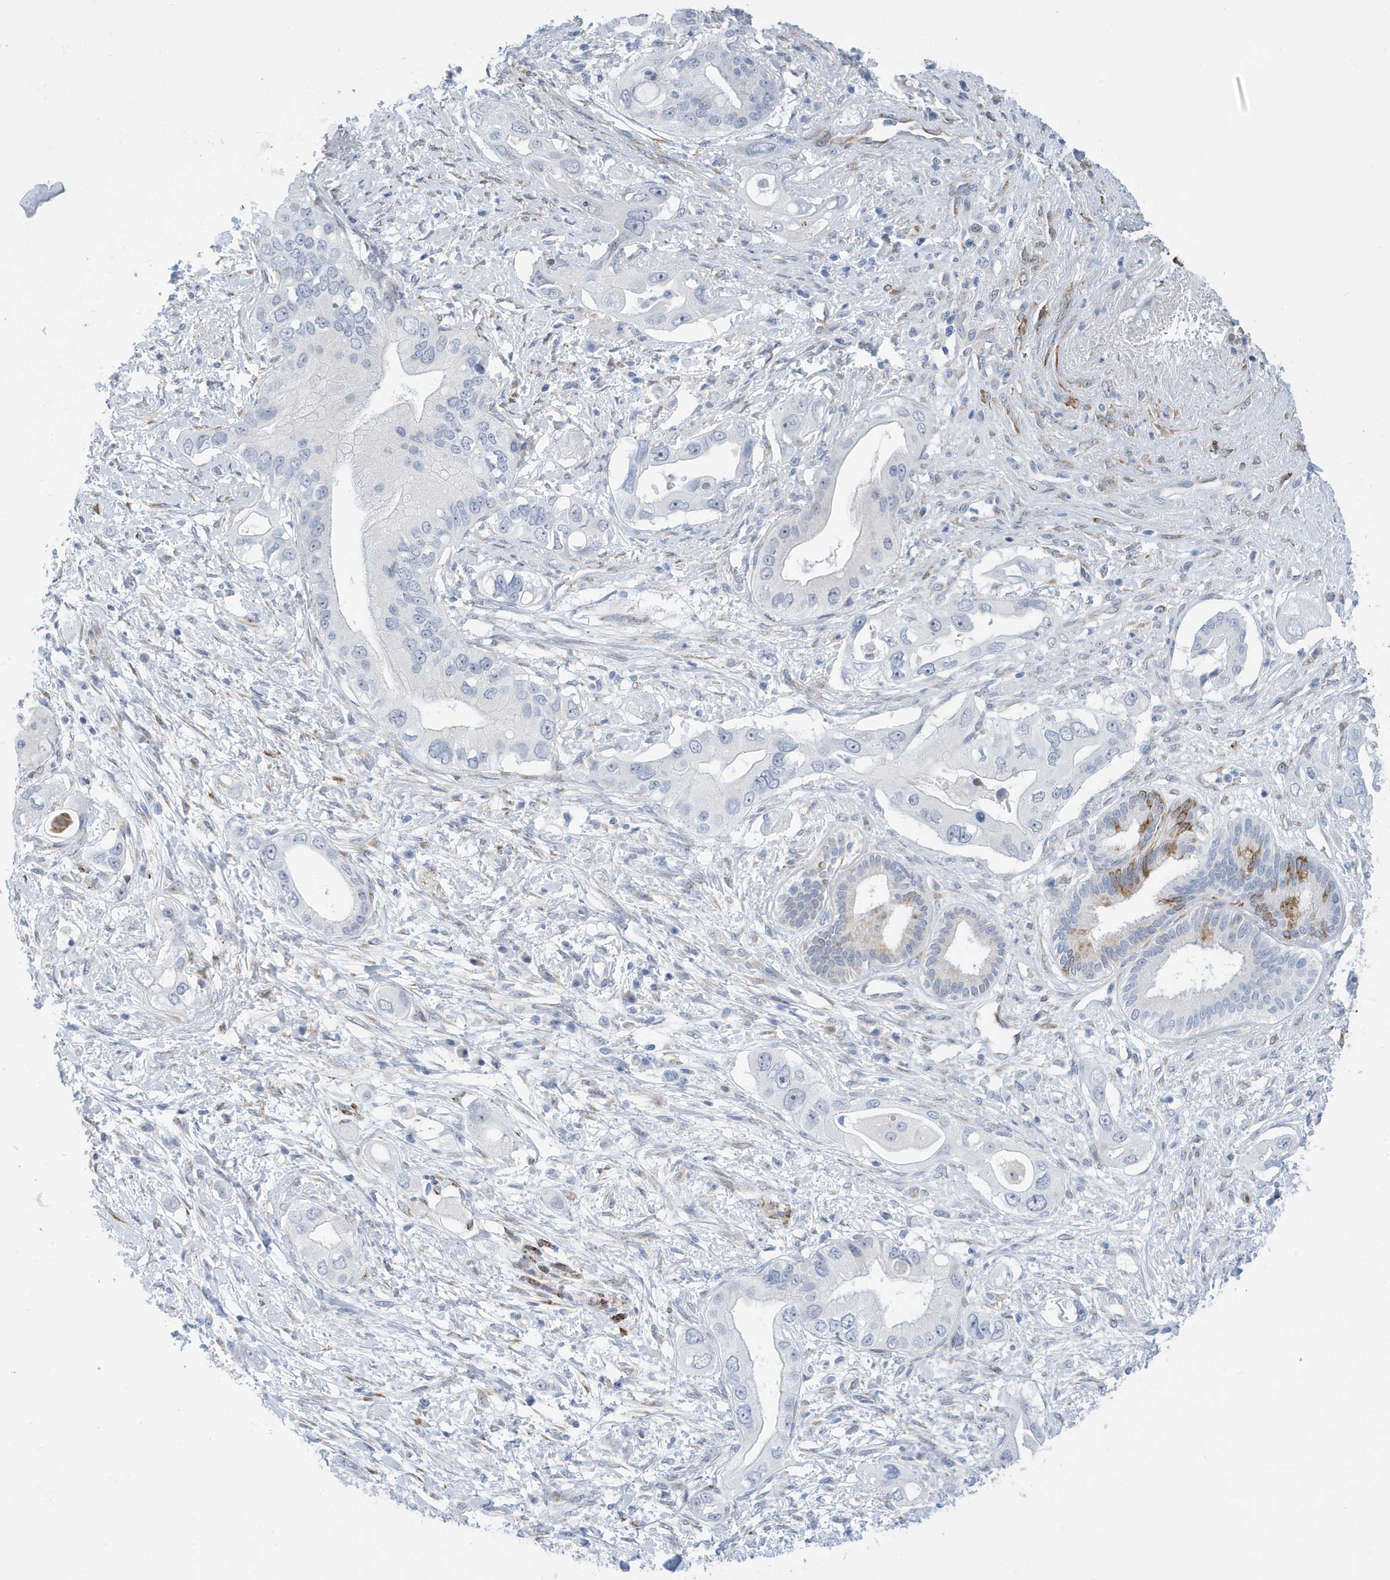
{"staining": {"intensity": "negative", "quantity": "none", "location": "none"}, "tissue": "pancreatic cancer", "cell_type": "Tumor cells", "image_type": "cancer", "snomed": [{"axis": "morphology", "description": "Inflammation, NOS"}, {"axis": "morphology", "description": "Adenocarcinoma, NOS"}, {"axis": "topography", "description": "Pancreas"}], "caption": "This is an immunohistochemistry micrograph of human pancreatic cancer. There is no positivity in tumor cells.", "gene": "SEMA3F", "patient": {"sex": "female", "age": 56}}